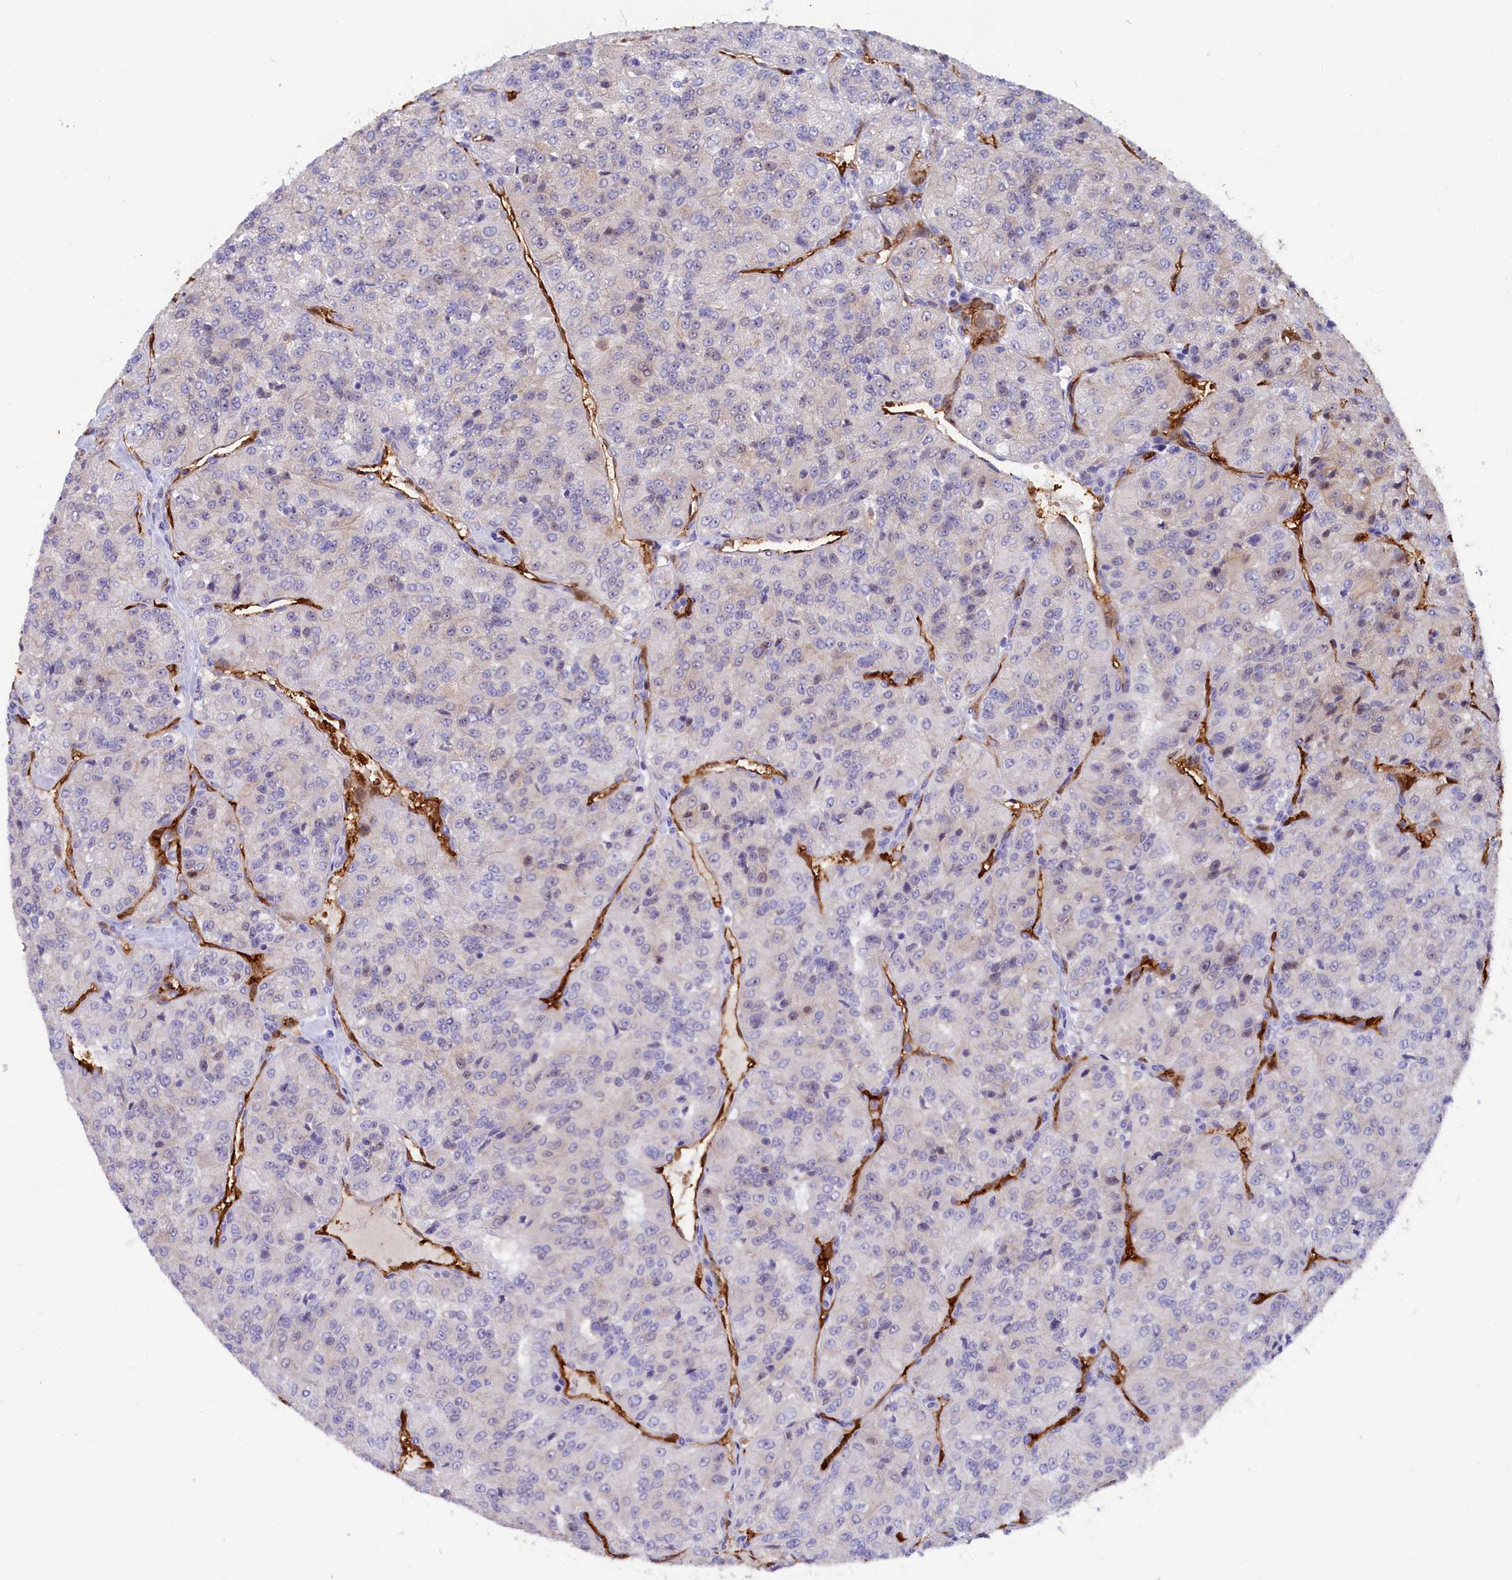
{"staining": {"intensity": "negative", "quantity": "none", "location": "none"}, "tissue": "renal cancer", "cell_type": "Tumor cells", "image_type": "cancer", "snomed": [{"axis": "morphology", "description": "Adenocarcinoma, NOS"}, {"axis": "topography", "description": "Kidney"}], "caption": "Renal cancer was stained to show a protein in brown. There is no significant expression in tumor cells. (Stains: DAB (3,3'-diaminobenzidine) immunohistochemistry with hematoxylin counter stain, Microscopy: brightfield microscopy at high magnification).", "gene": "ABCC12", "patient": {"sex": "female", "age": 63}}